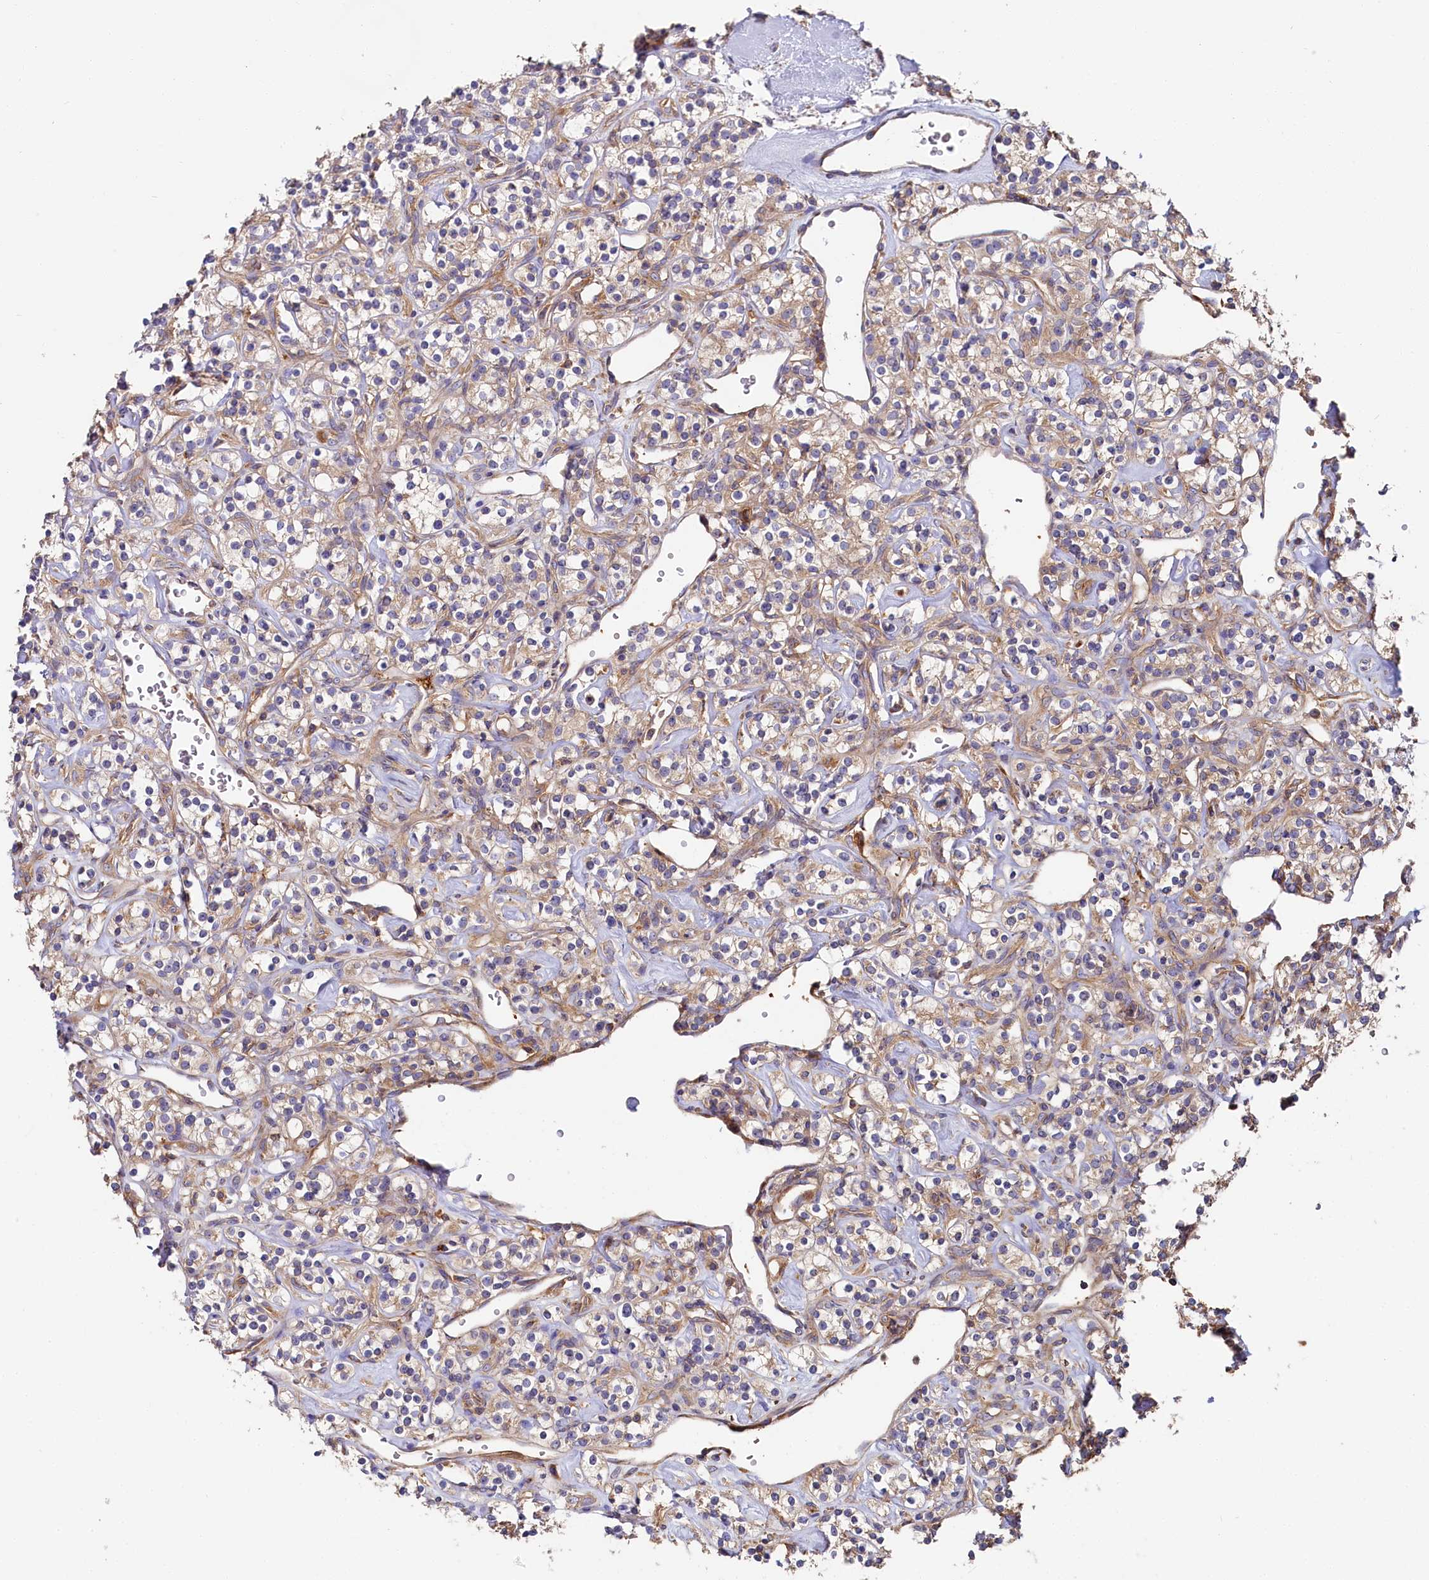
{"staining": {"intensity": "moderate", "quantity": "25%-75%", "location": "cytoplasmic/membranous"}, "tissue": "renal cancer", "cell_type": "Tumor cells", "image_type": "cancer", "snomed": [{"axis": "morphology", "description": "Adenocarcinoma, NOS"}, {"axis": "topography", "description": "Kidney"}], "caption": "Renal cancer stained for a protein shows moderate cytoplasmic/membranous positivity in tumor cells. (Stains: DAB (3,3'-diaminobenzidine) in brown, nuclei in blue, Microscopy: brightfield microscopy at high magnification).", "gene": "PPIP5K1", "patient": {"sex": "male", "age": 77}}